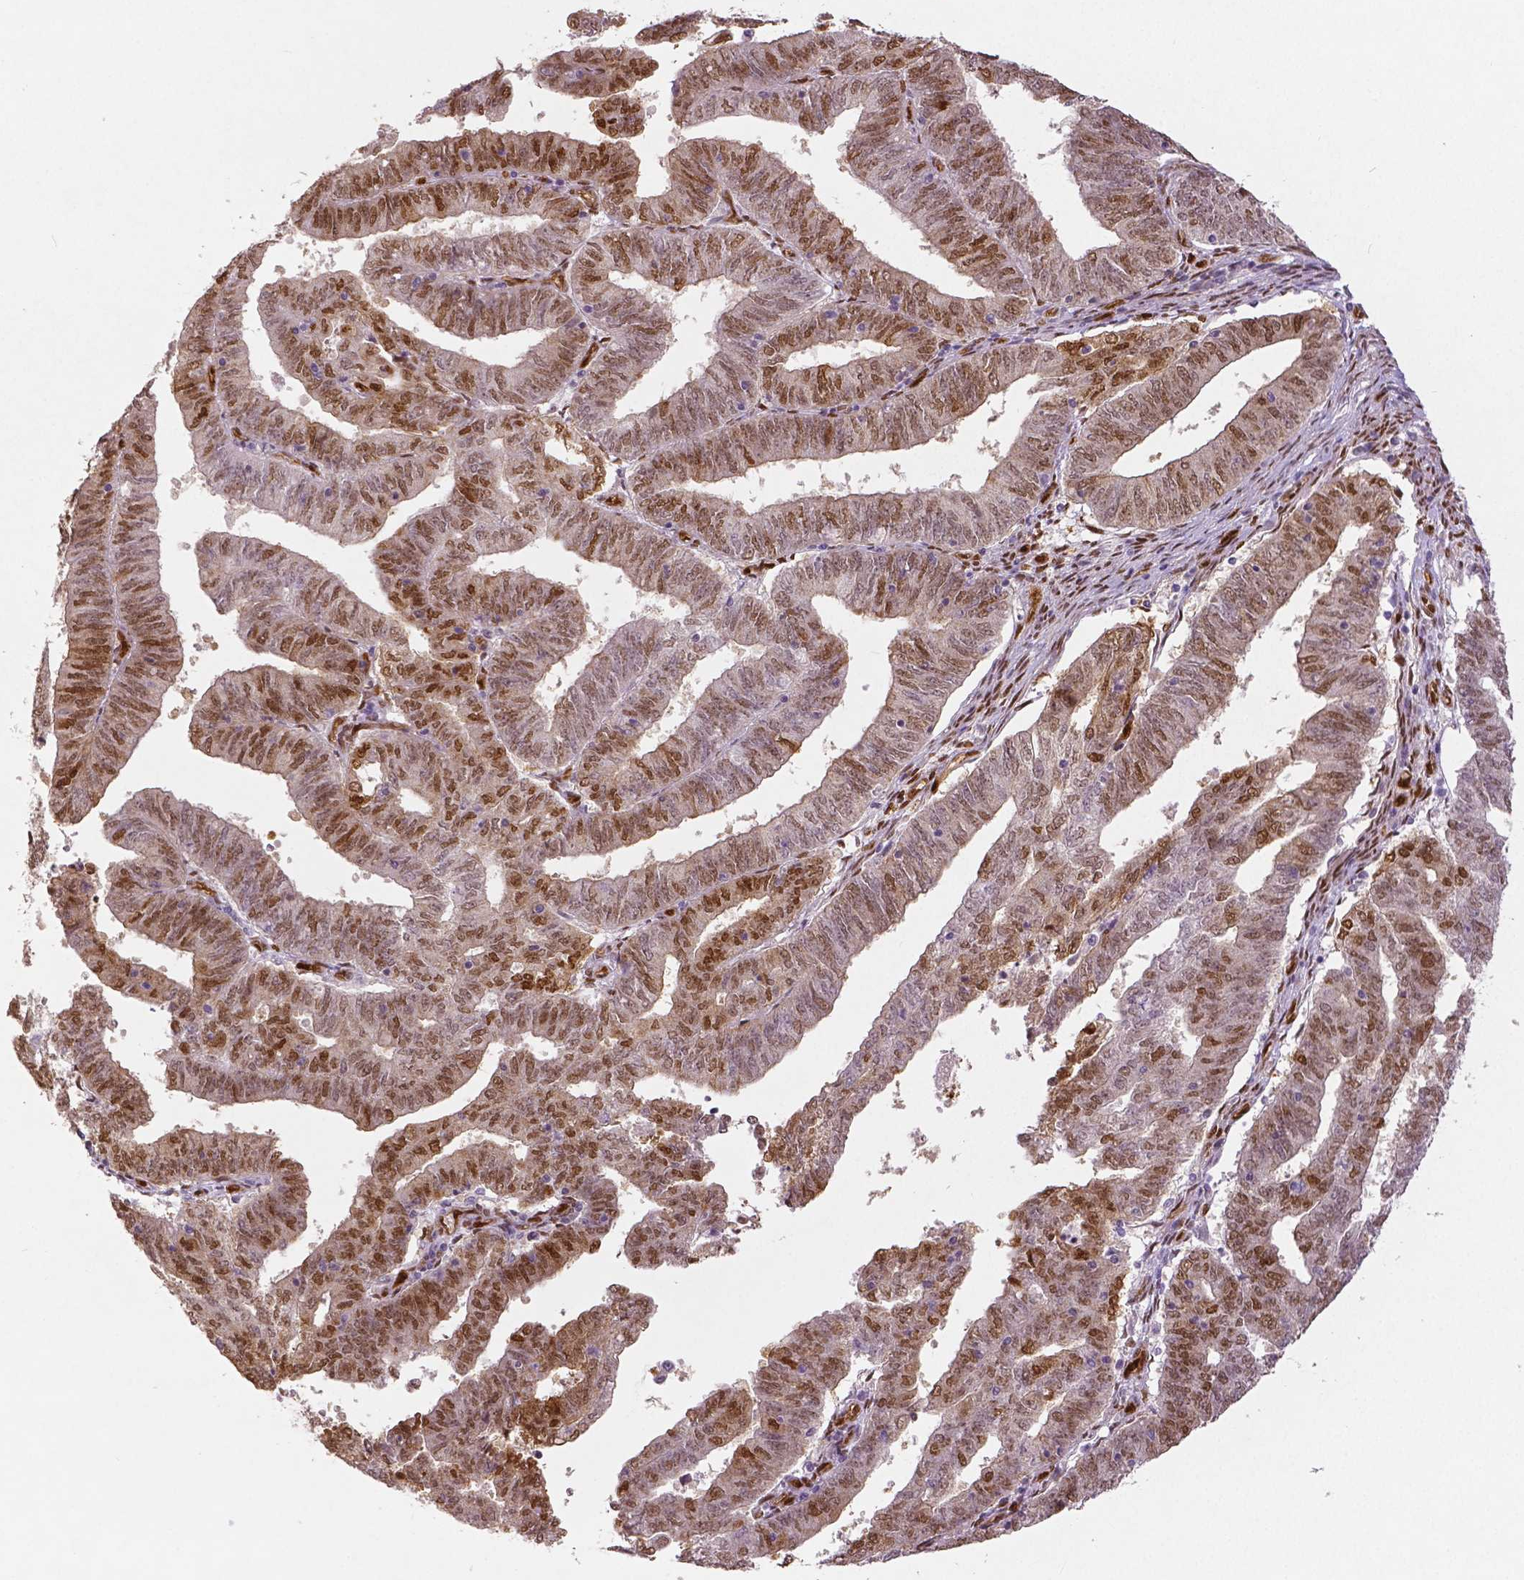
{"staining": {"intensity": "moderate", "quantity": ">75%", "location": "cytoplasmic/membranous,nuclear"}, "tissue": "endometrial cancer", "cell_type": "Tumor cells", "image_type": "cancer", "snomed": [{"axis": "morphology", "description": "Adenocarcinoma, NOS"}, {"axis": "topography", "description": "Endometrium"}], "caption": "Adenocarcinoma (endometrial) stained for a protein shows moderate cytoplasmic/membranous and nuclear positivity in tumor cells.", "gene": "WWTR1", "patient": {"sex": "female", "age": 82}}